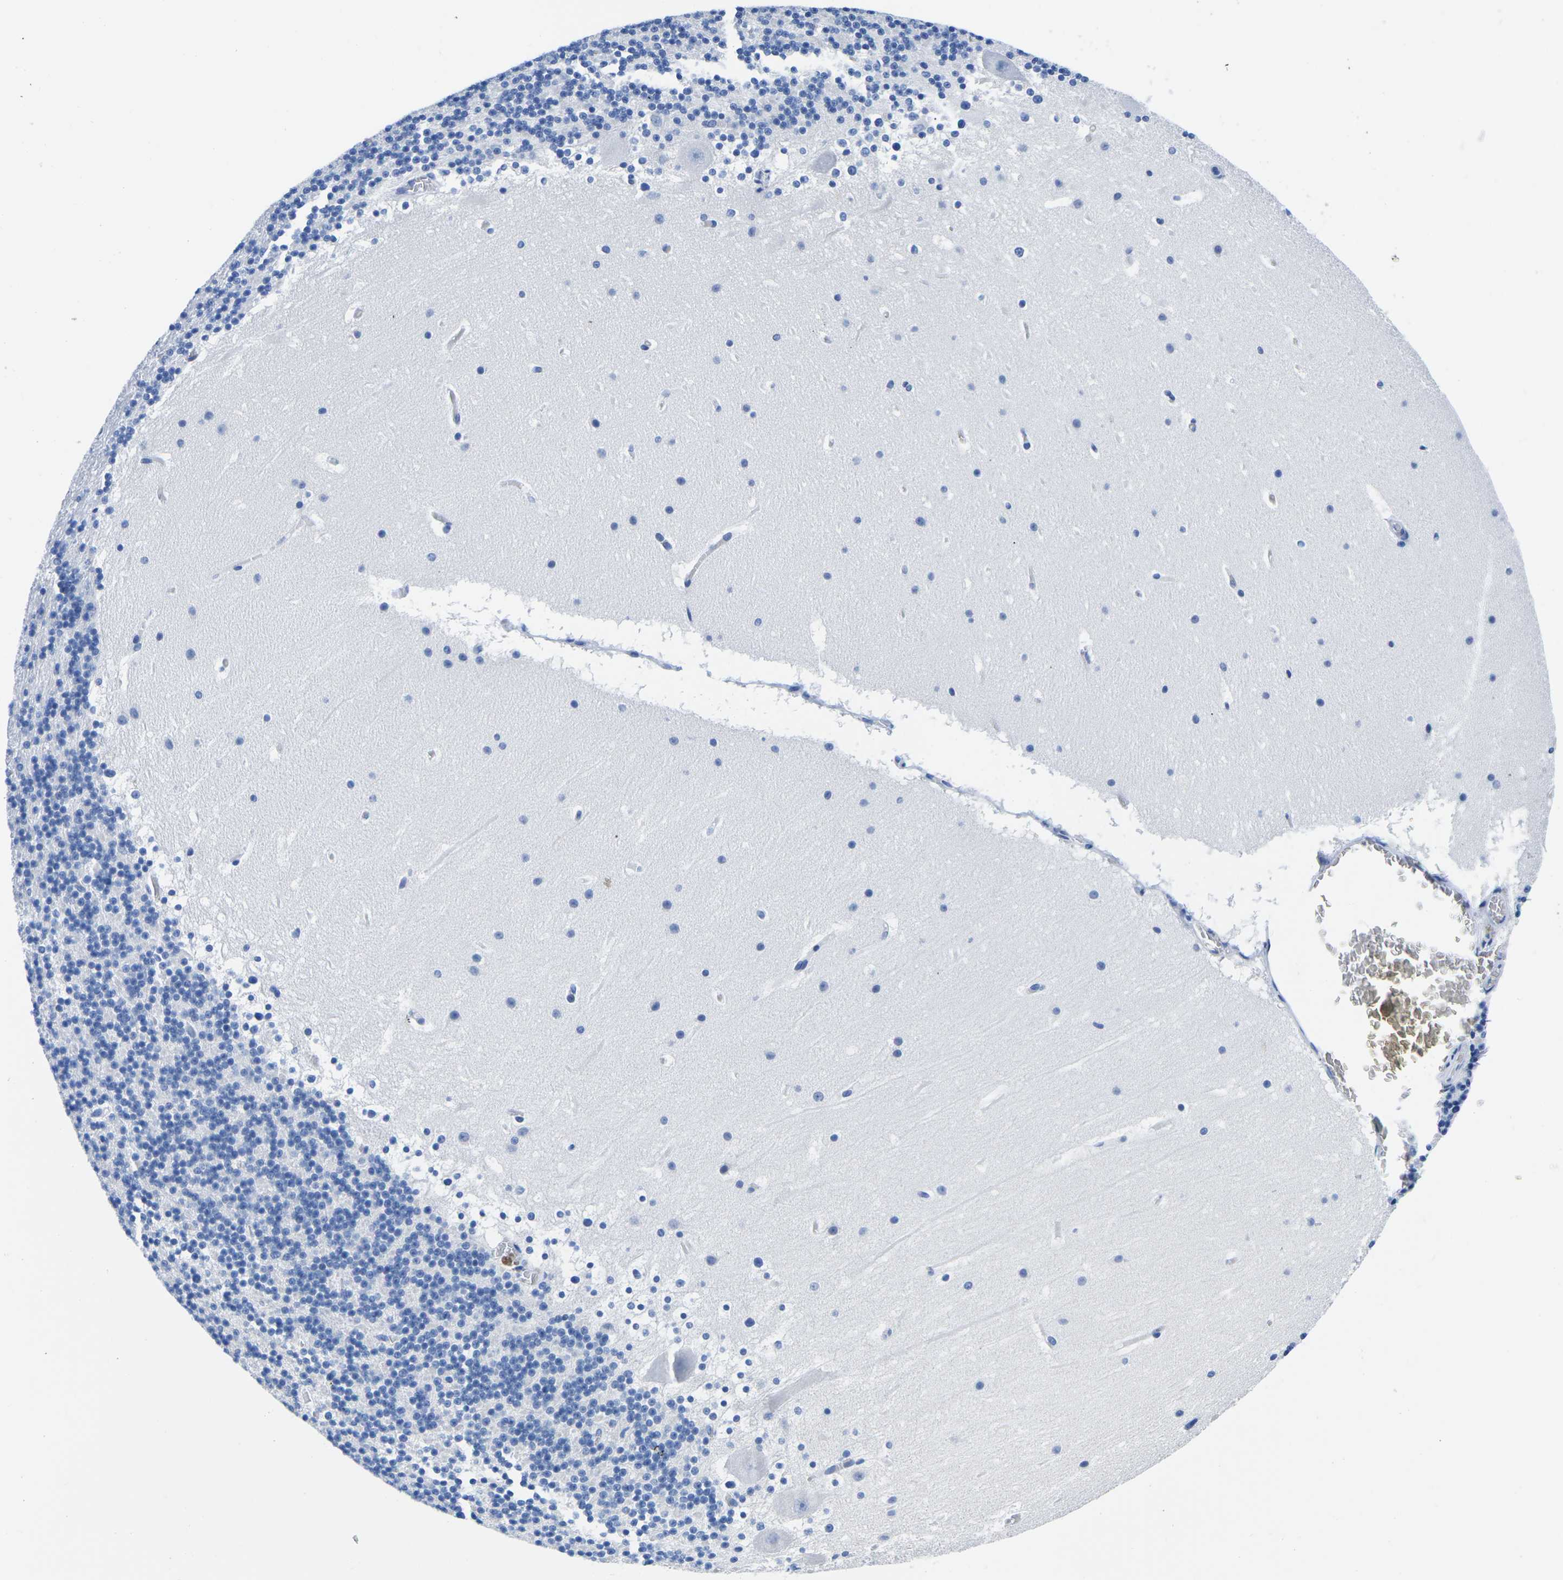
{"staining": {"intensity": "negative", "quantity": "none", "location": "none"}, "tissue": "cerebellum", "cell_type": "Cells in granular layer", "image_type": "normal", "snomed": [{"axis": "morphology", "description": "Normal tissue, NOS"}, {"axis": "topography", "description": "Cerebellum"}], "caption": "High magnification brightfield microscopy of benign cerebellum stained with DAB (brown) and counterstained with hematoxylin (blue): cells in granular layer show no significant staining.", "gene": "CYP1A2", "patient": {"sex": "male", "age": 45}}